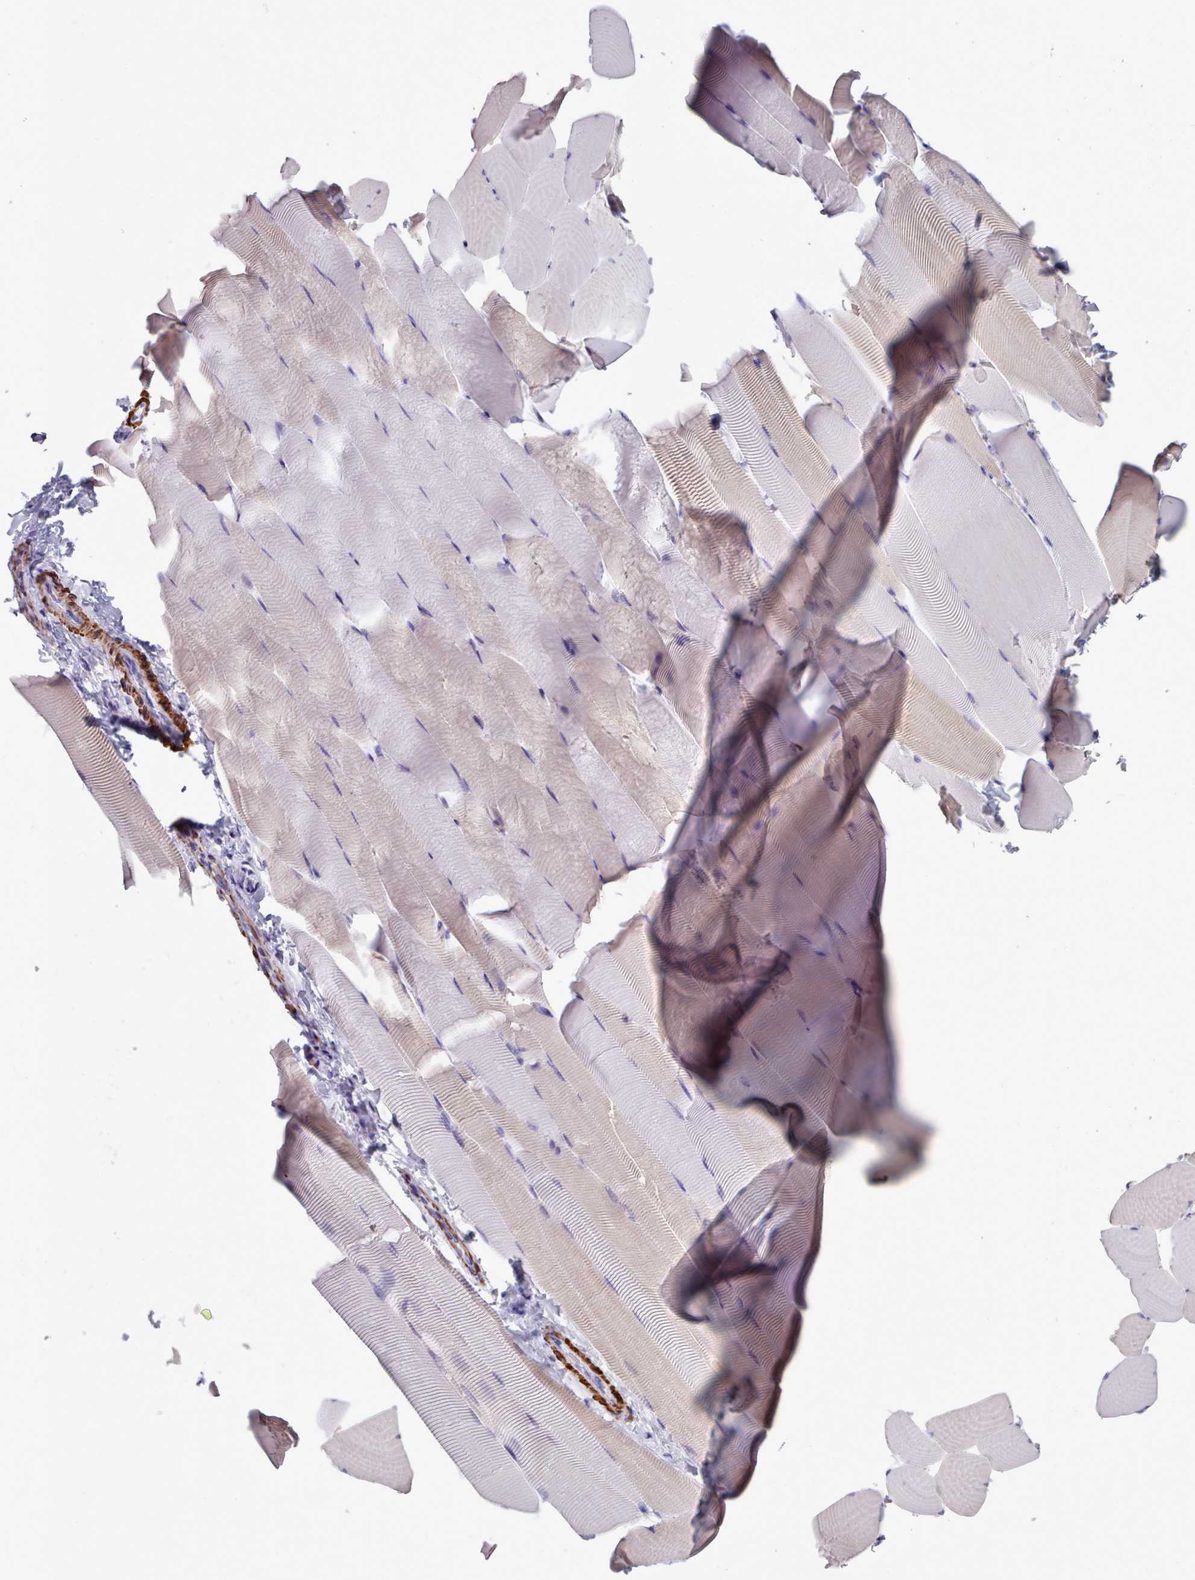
{"staining": {"intensity": "moderate", "quantity": "25%-75%", "location": "cytoplasmic/membranous"}, "tissue": "skeletal muscle", "cell_type": "Myocytes", "image_type": "normal", "snomed": [{"axis": "morphology", "description": "Normal tissue, NOS"}, {"axis": "topography", "description": "Skeletal muscle"}], "caption": "IHC (DAB) staining of normal human skeletal muscle demonstrates moderate cytoplasmic/membranous protein expression in about 25%-75% of myocytes. Immunohistochemistry stains the protein in brown and the nuclei are stained blue.", "gene": "FPGS", "patient": {"sex": "male", "age": 25}}